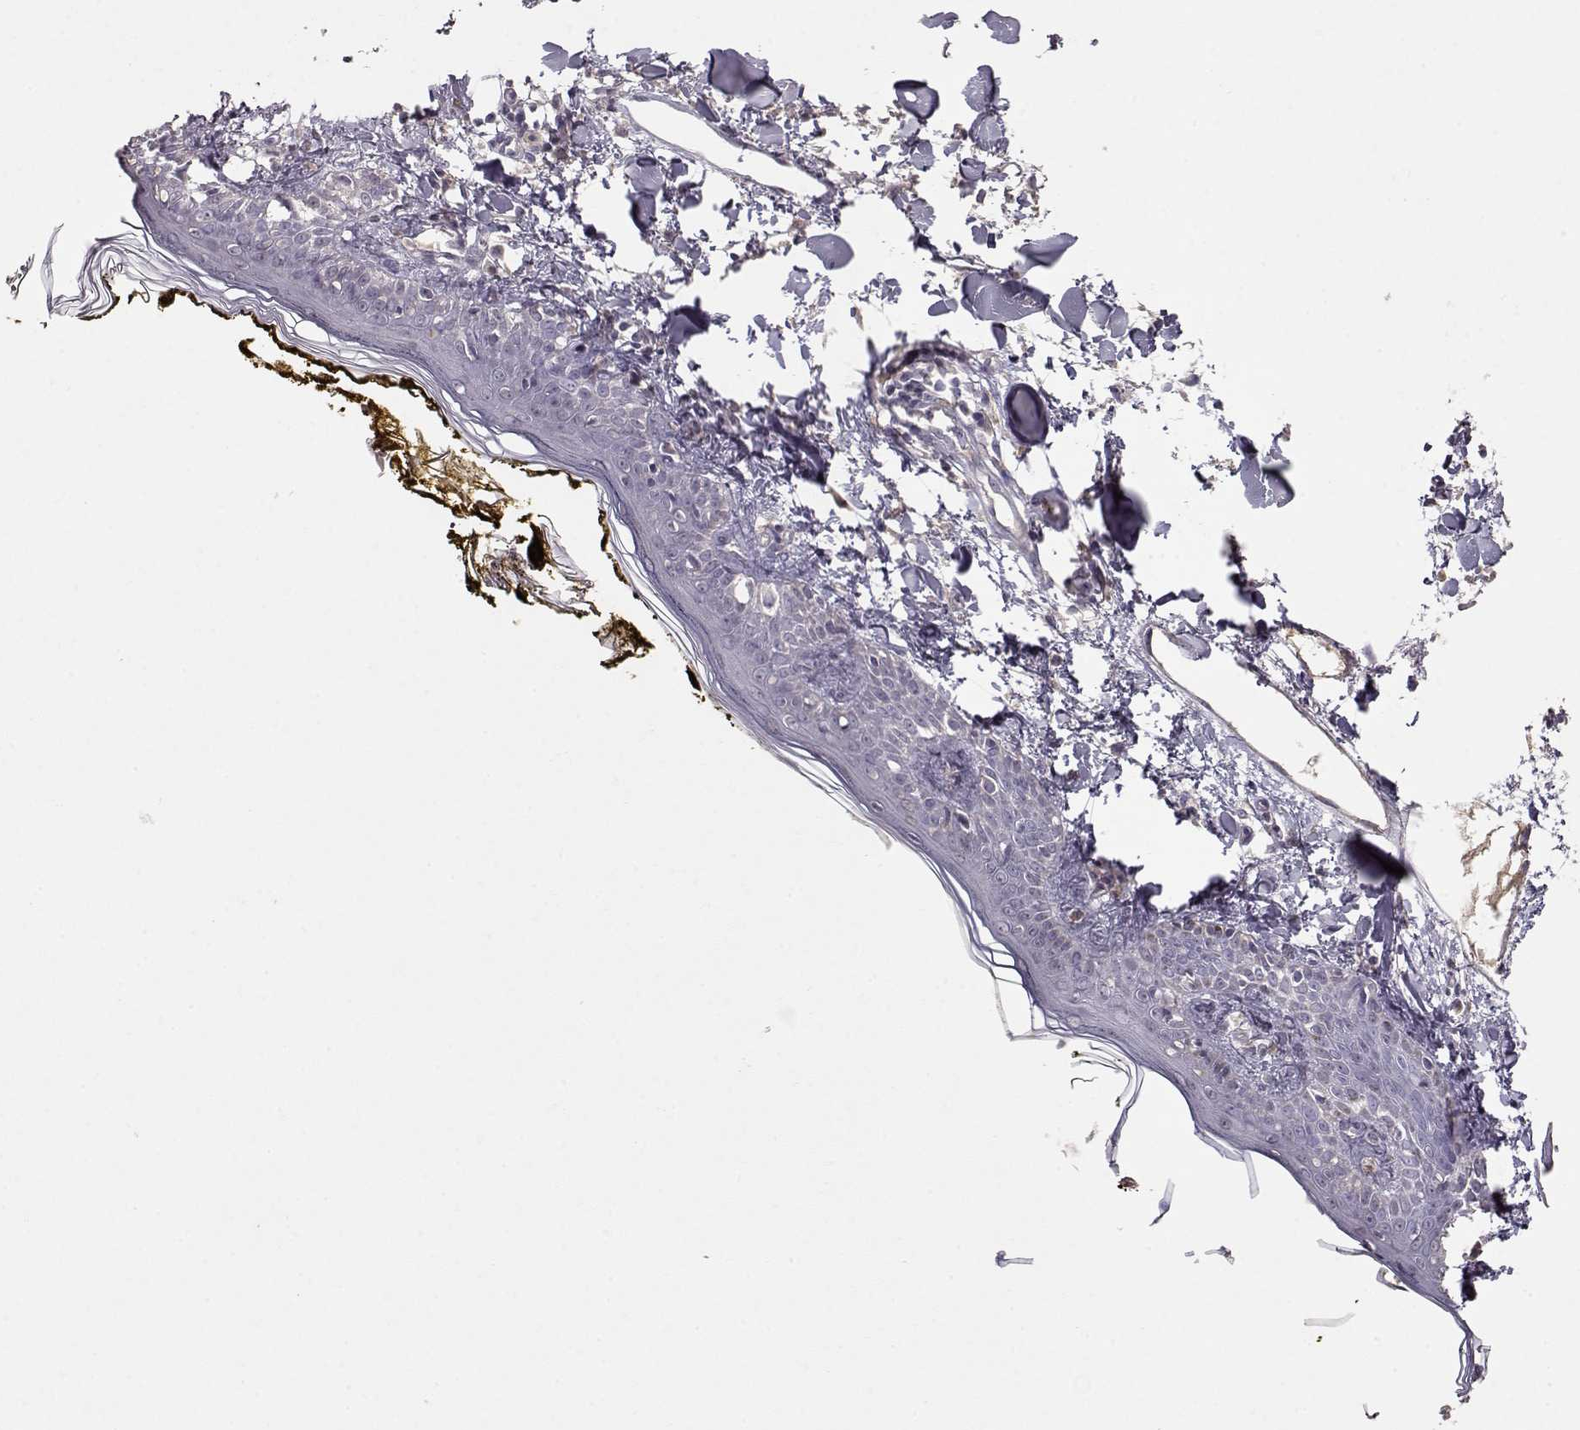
{"staining": {"intensity": "negative", "quantity": "none", "location": "none"}, "tissue": "skin", "cell_type": "Fibroblasts", "image_type": "normal", "snomed": [{"axis": "morphology", "description": "Normal tissue, NOS"}, {"axis": "topography", "description": "Skin"}], "caption": "Immunohistochemistry of benign human skin demonstrates no positivity in fibroblasts.", "gene": "PMCH", "patient": {"sex": "male", "age": 76}}